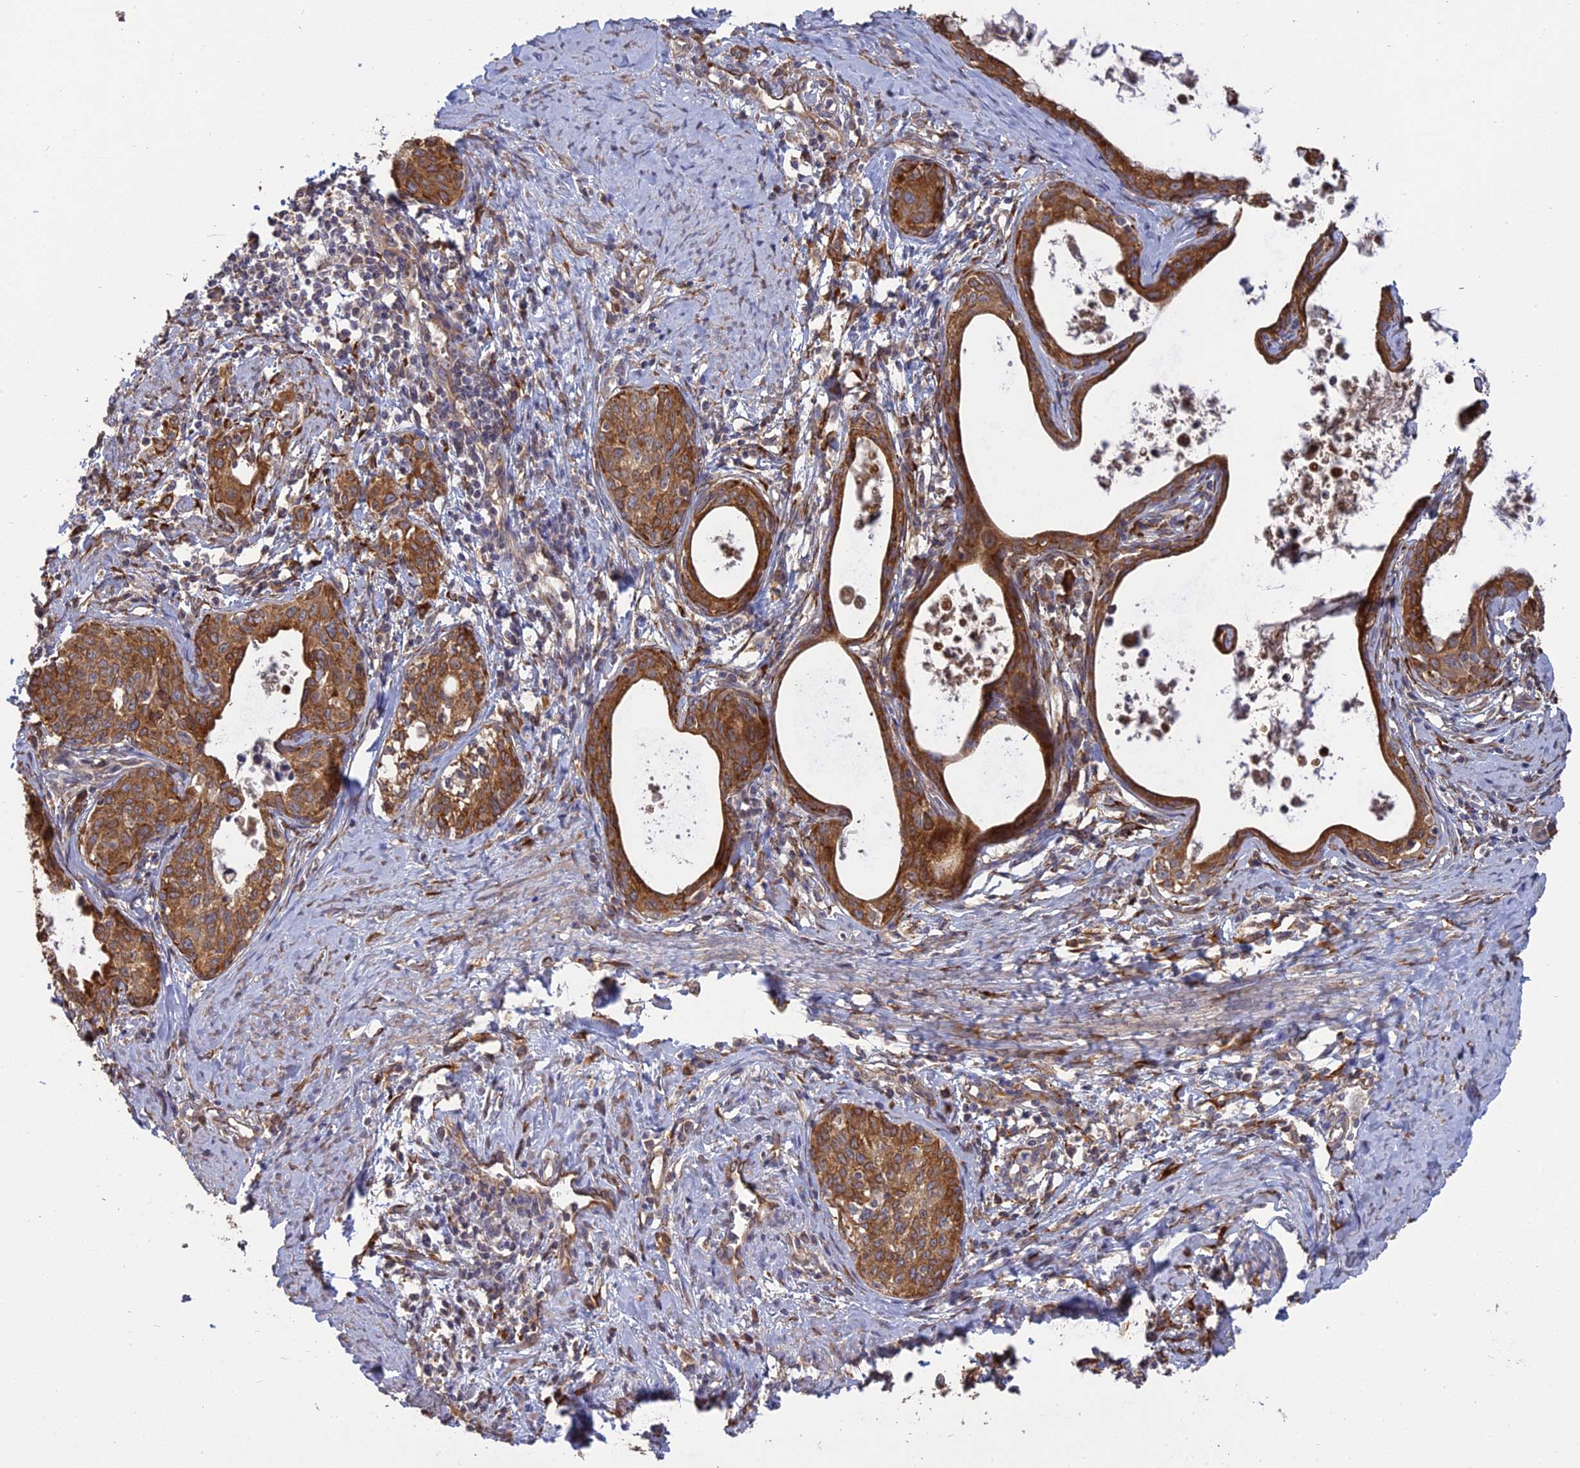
{"staining": {"intensity": "moderate", "quantity": ">75%", "location": "cytoplasmic/membranous"}, "tissue": "cervical cancer", "cell_type": "Tumor cells", "image_type": "cancer", "snomed": [{"axis": "morphology", "description": "Squamous cell carcinoma, NOS"}, {"axis": "topography", "description": "Cervix"}], "caption": "Tumor cells reveal medium levels of moderate cytoplasmic/membranous expression in approximately >75% of cells in human cervical cancer (squamous cell carcinoma). Using DAB (brown) and hematoxylin (blue) stains, captured at high magnification using brightfield microscopy.", "gene": "PPIC", "patient": {"sex": "female", "age": 52}}